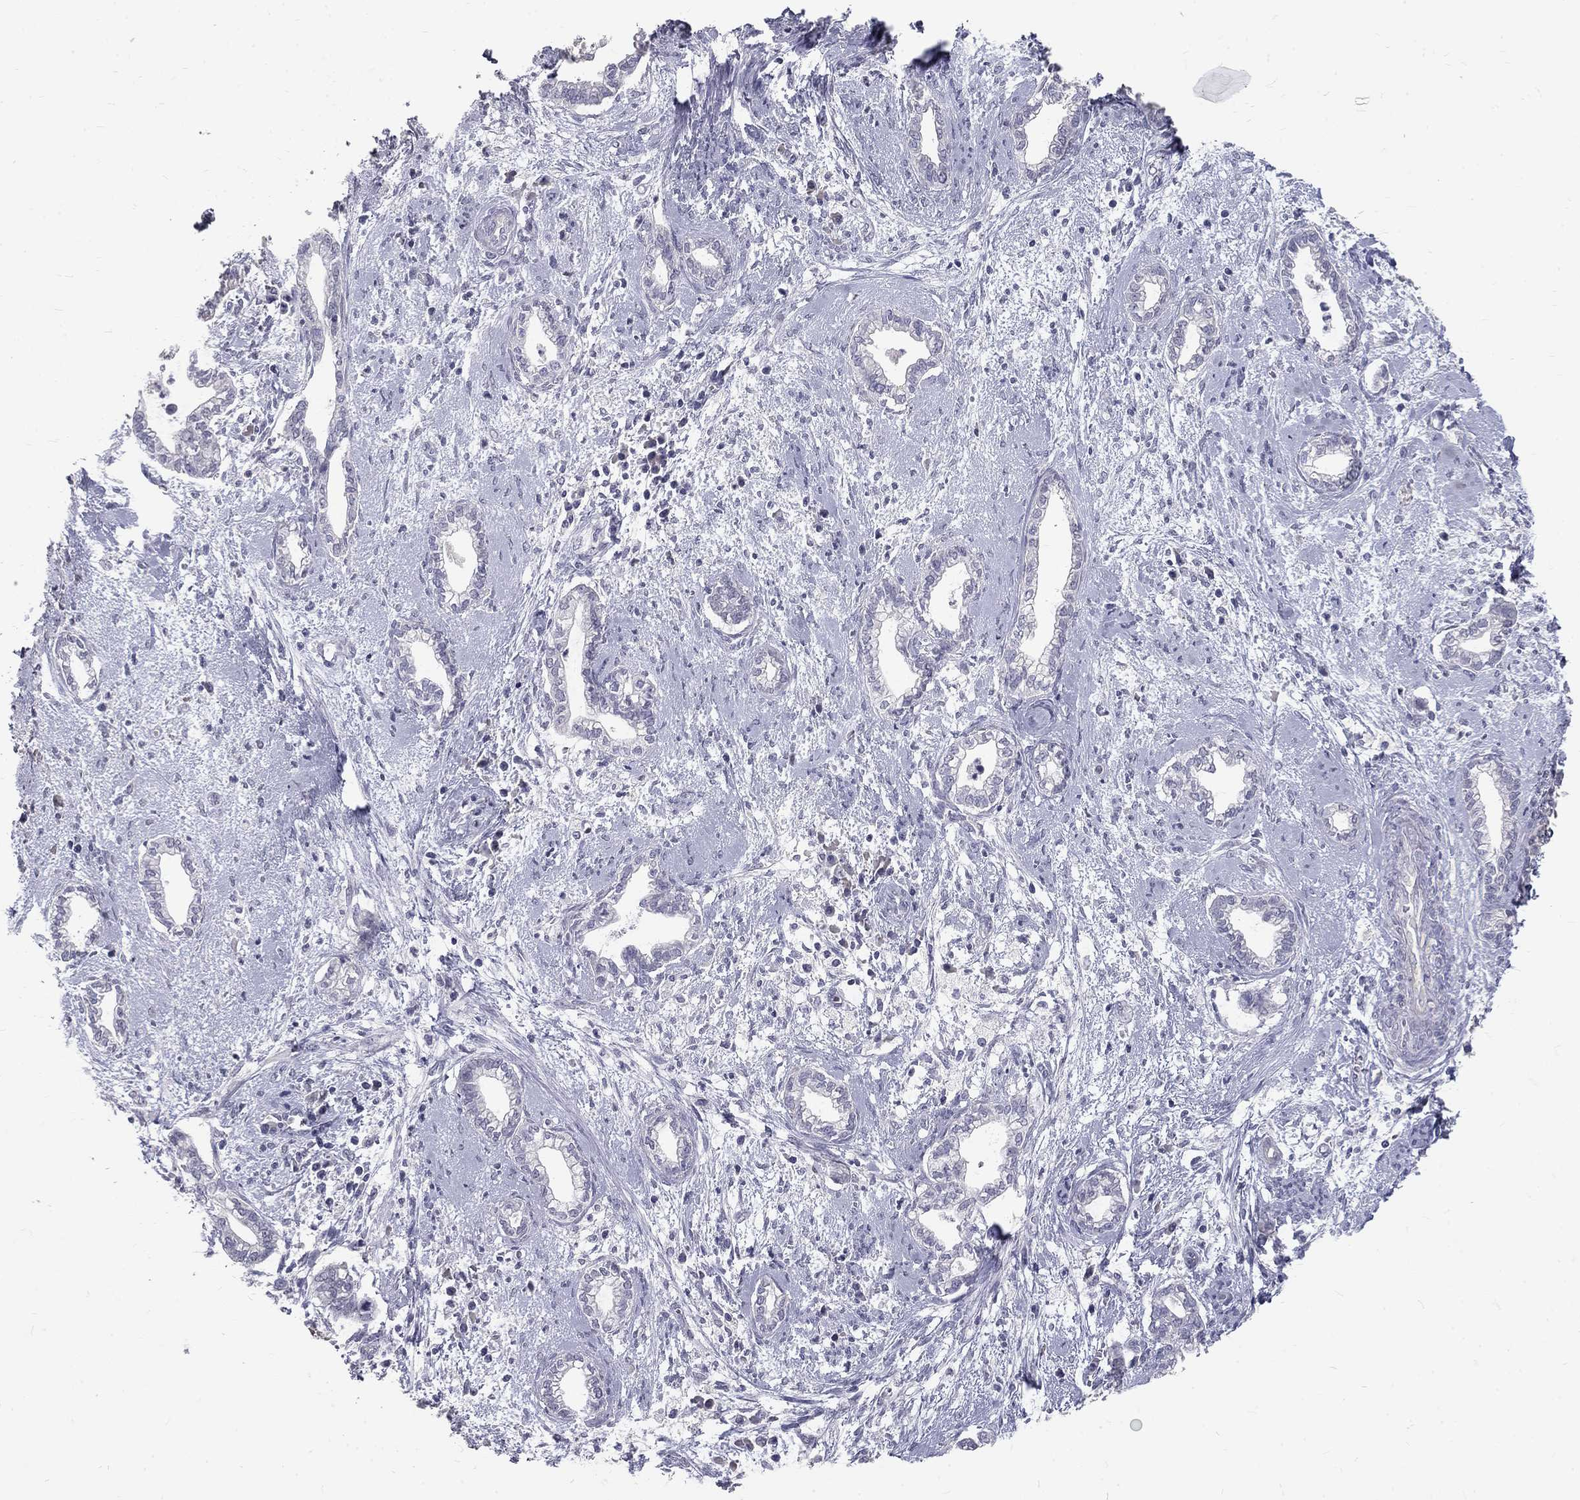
{"staining": {"intensity": "negative", "quantity": "none", "location": "none"}, "tissue": "cervical cancer", "cell_type": "Tumor cells", "image_type": "cancer", "snomed": [{"axis": "morphology", "description": "Adenocarcinoma, NOS"}, {"axis": "topography", "description": "Cervix"}], "caption": "Photomicrograph shows no significant protein staining in tumor cells of adenocarcinoma (cervical).", "gene": "NOS1", "patient": {"sex": "female", "age": 62}}